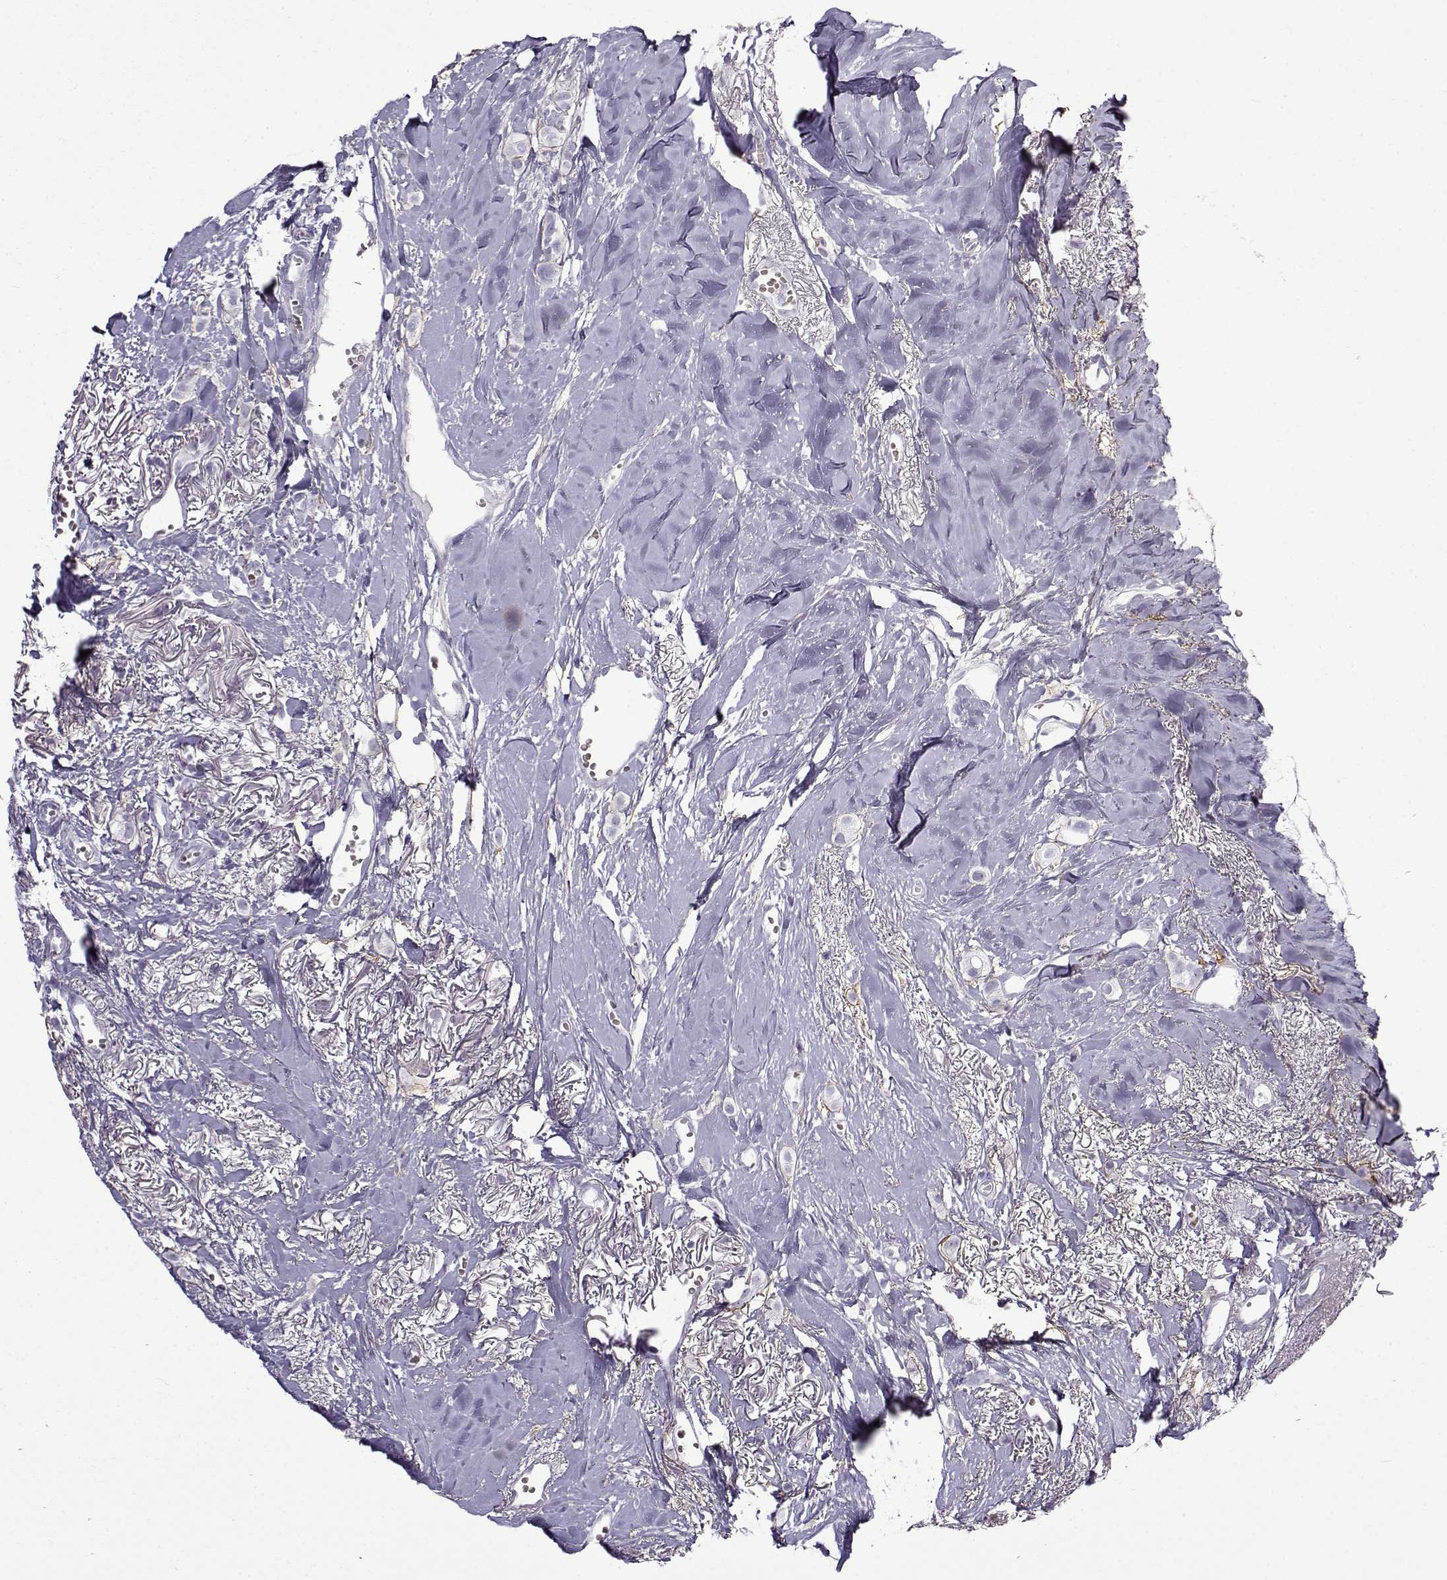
{"staining": {"intensity": "negative", "quantity": "none", "location": "none"}, "tissue": "breast cancer", "cell_type": "Tumor cells", "image_type": "cancer", "snomed": [{"axis": "morphology", "description": "Duct carcinoma"}, {"axis": "topography", "description": "Breast"}], "caption": "Breast cancer stained for a protein using IHC exhibits no staining tumor cells.", "gene": "GTSF1L", "patient": {"sex": "female", "age": 85}}